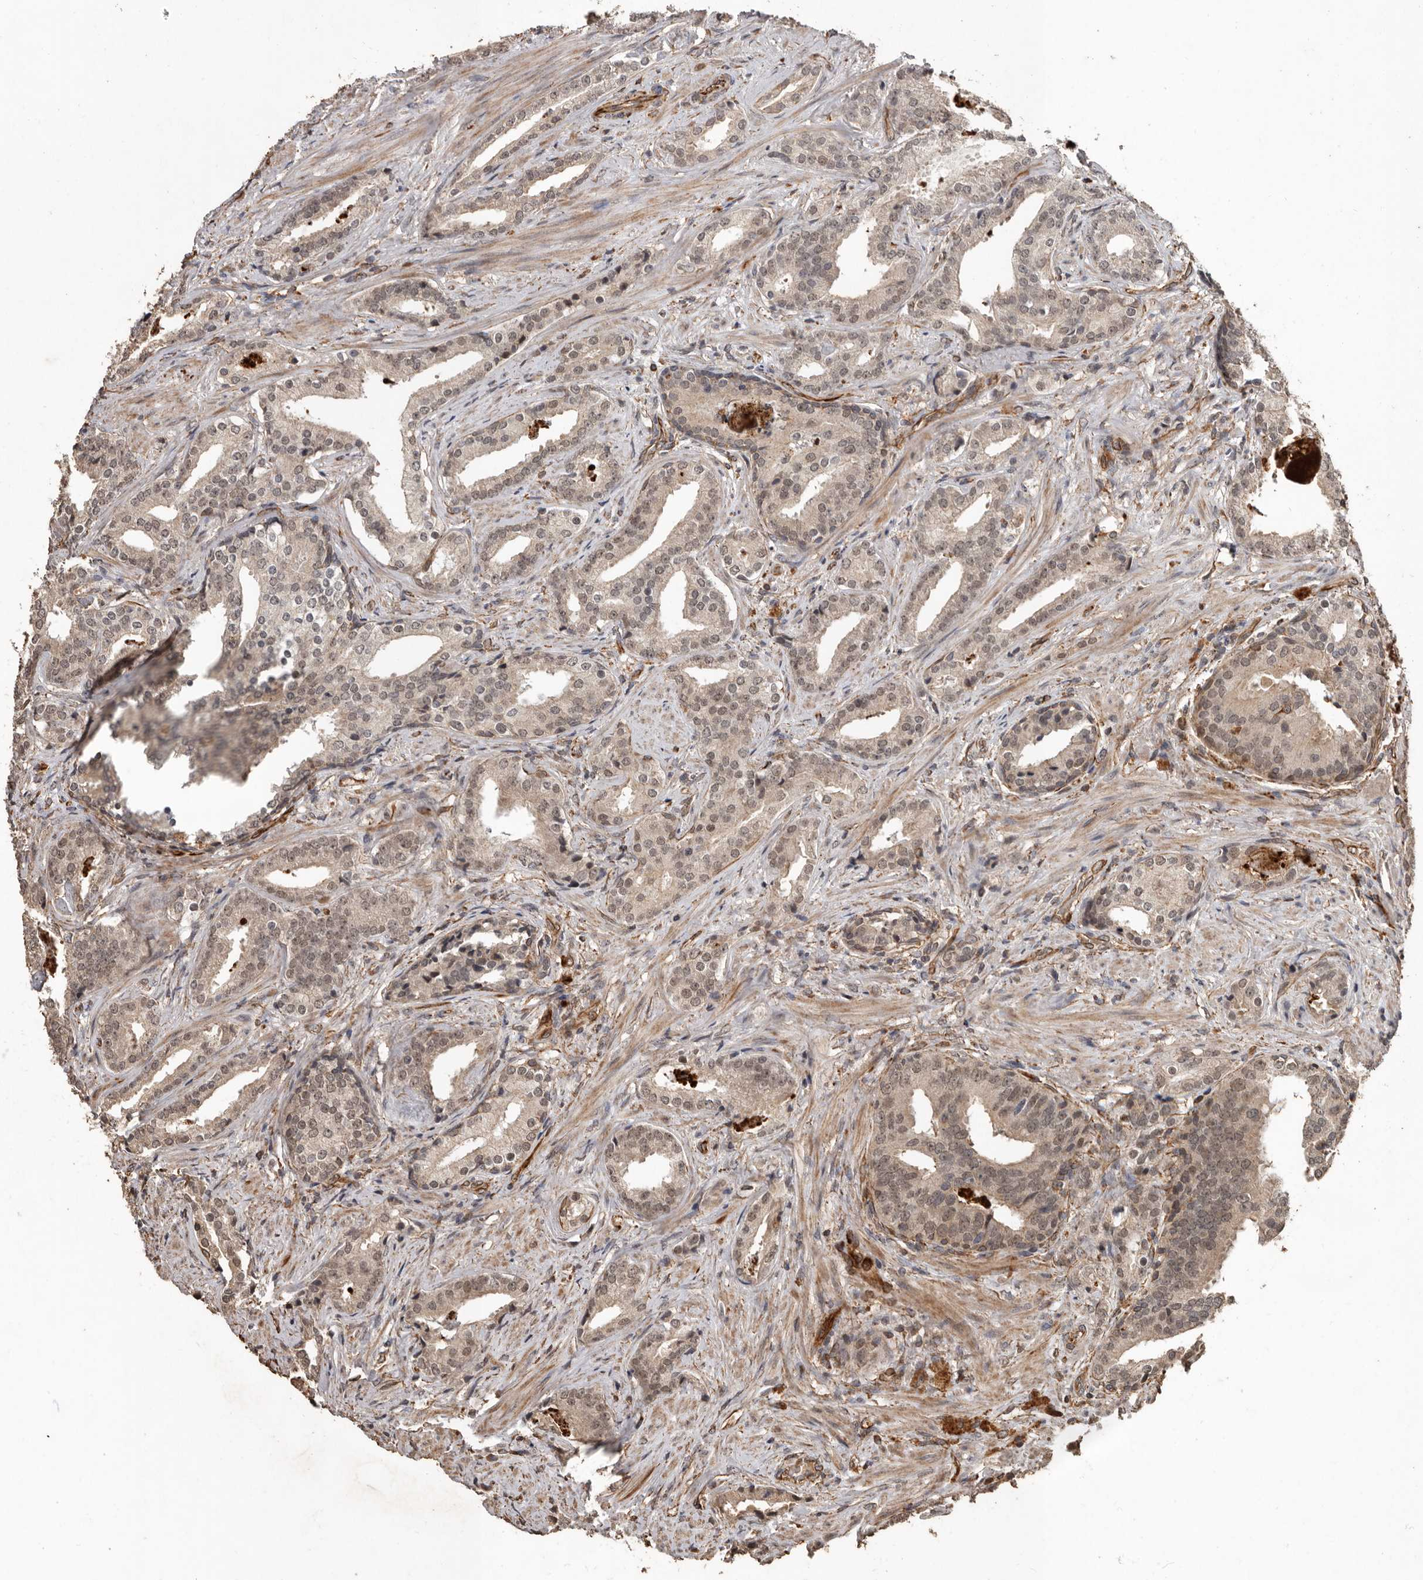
{"staining": {"intensity": "weak", "quantity": ">75%", "location": "nuclear"}, "tissue": "prostate cancer", "cell_type": "Tumor cells", "image_type": "cancer", "snomed": [{"axis": "morphology", "description": "Adenocarcinoma, Low grade"}, {"axis": "topography", "description": "Prostate"}], "caption": "Immunohistochemical staining of prostate cancer exhibits low levels of weak nuclear protein expression in approximately >75% of tumor cells.", "gene": "BRAT1", "patient": {"sex": "male", "age": 67}}